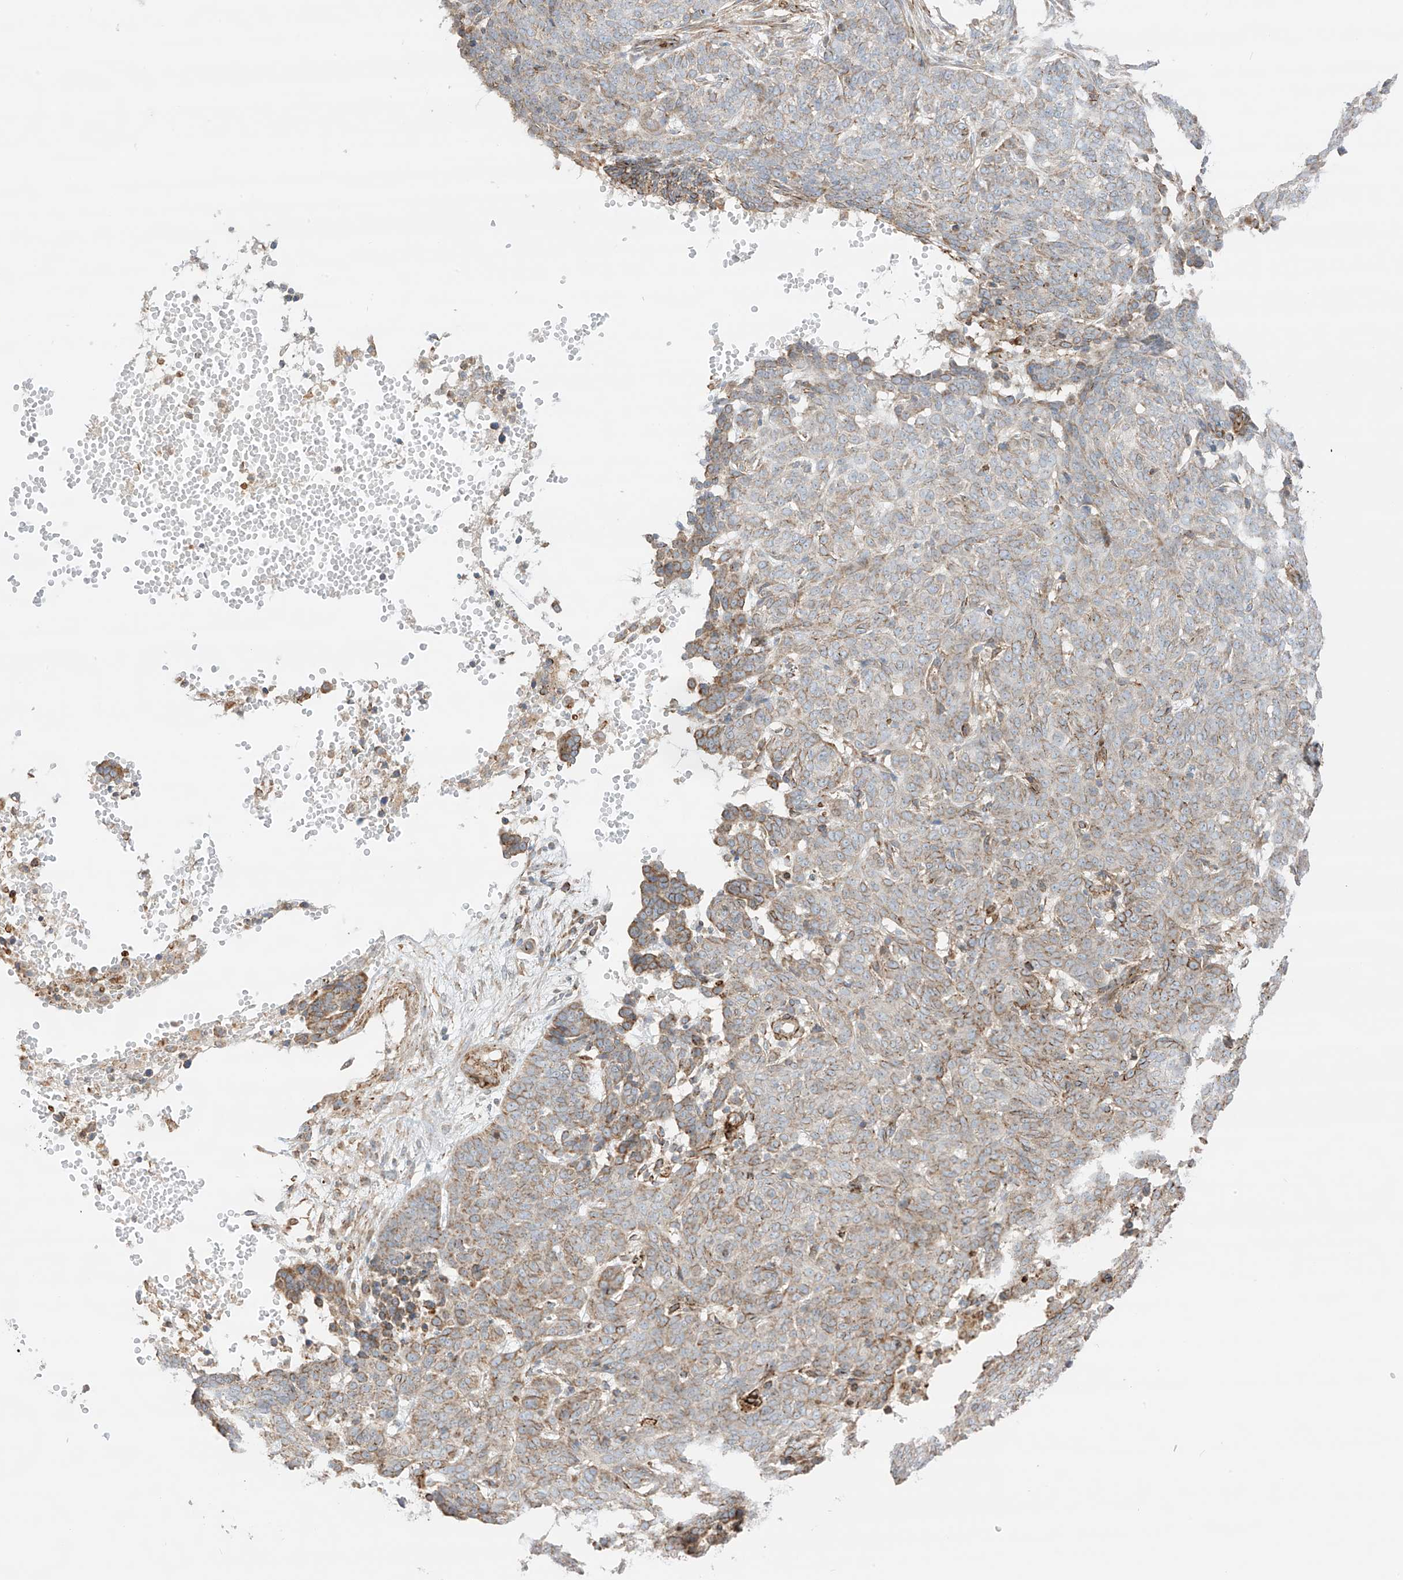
{"staining": {"intensity": "moderate", "quantity": "<25%", "location": "cytoplasmic/membranous"}, "tissue": "skin cancer", "cell_type": "Tumor cells", "image_type": "cancer", "snomed": [{"axis": "morphology", "description": "Basal cell carcinoma"}, {"axis": "topography", "description": "Skin"}], "caption": "This image demonstrates immunohistochemistry (IHC) staining of basal cell carcinoma (skin), with low moderate cytoplasmic/membranous positivity in approximately <25% of tumor cells.", "gene": "ABCB7", "patient": {"sex": "male", "age": 85}}